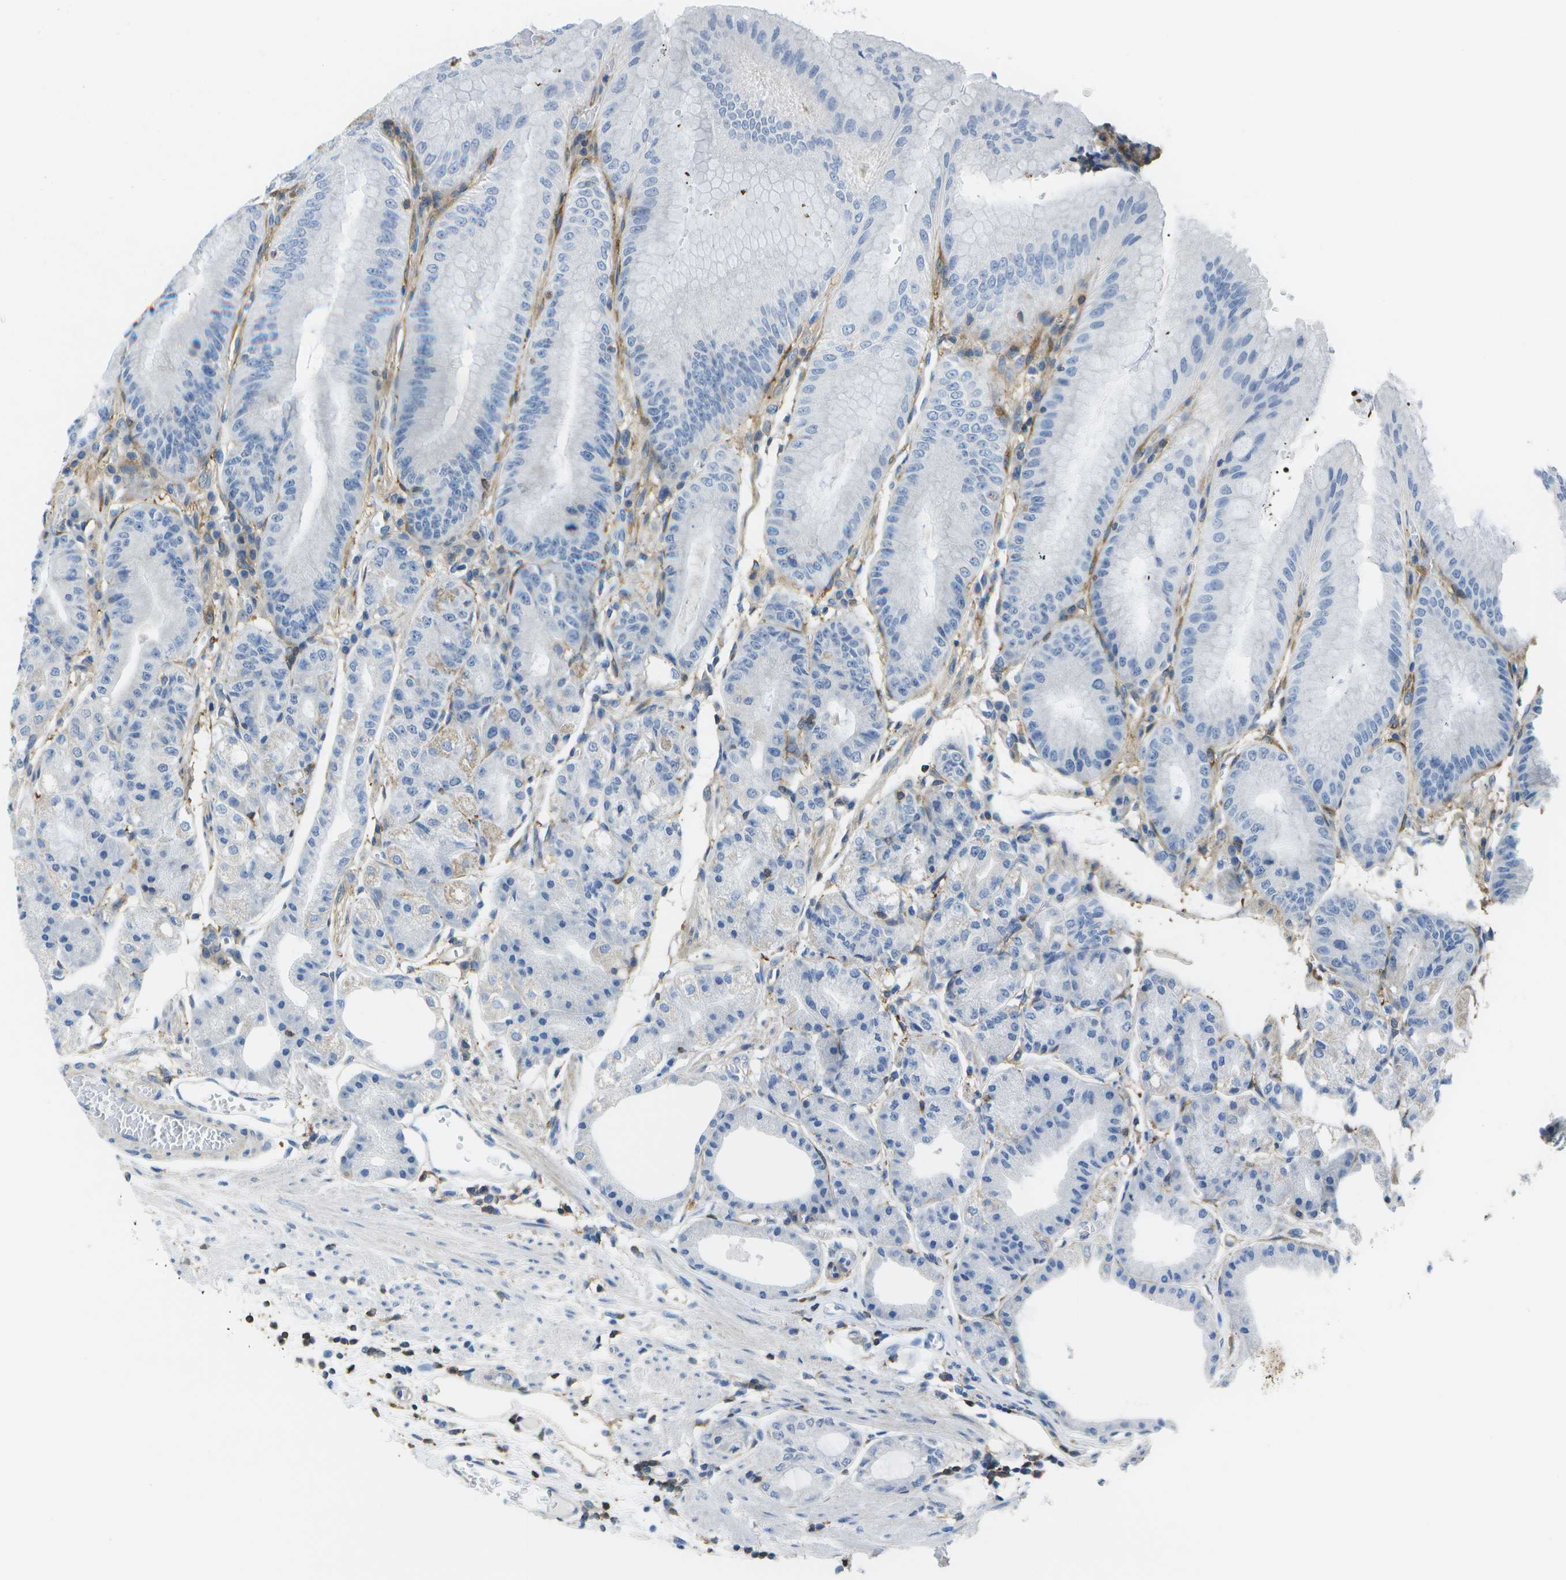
{"staining": {"intensity": "weak", "quantity": "<25%", "location": "cytoplasmic/membranous"}, "tissue": "stomach", "cell_type": "Glandular cells", "image_type": "normal", "snomed": [{"axis": "morphology", "description": "Normal tissue, NOS"}, {"axis": "topography", "description": "Stomach, lower"}], "caption": "Stomach stained for a protein using IHC shows no expression glandular cells.", "gene": "RCSD1", "patient": {"sex": "male", "age": 71}}